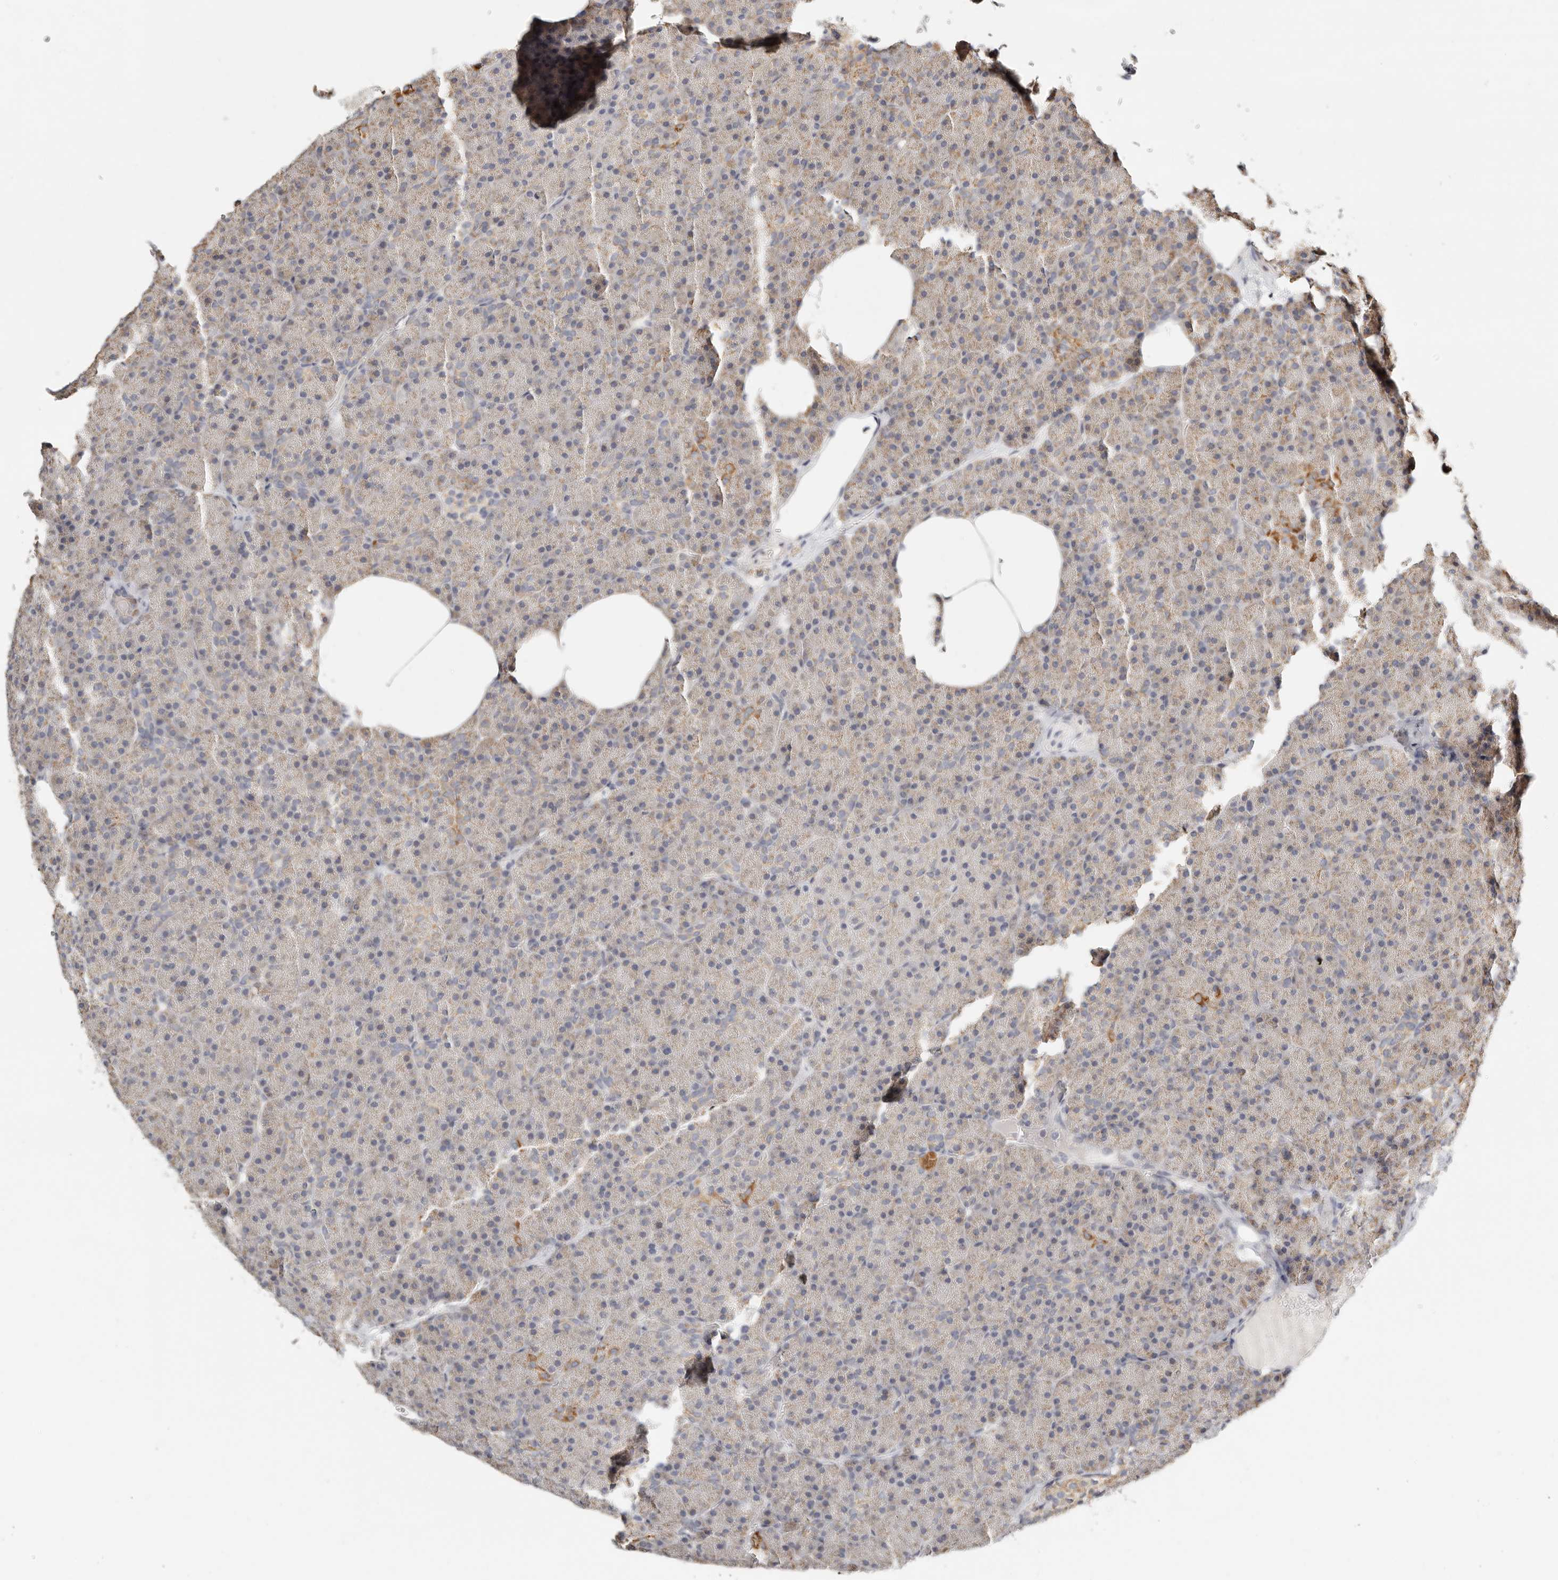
{"staining": {"intensity": "moderate", "quantity": "<25%", "location": "cytoplasmic/membranous"}, "tissue": "pancreas", "cell_type": "Exocrine glandular cells", "image_type": "normal", "snomed": [{"axis": "morphology", "description": "Normal tissue, NOS"}, {"axis": "morphology", "description": "Carcinoid, malignant, NOS"}, {"axis": "topography", "description": "Pancreas"}], "caption": "Pancreas was stained to show a protein in brown. There is low levels of moderate cytoplasmic/membranous staining in approximately <25% of exocrine glandular cells. Using DAB (brown) and hematoxylin (blue) stains, captured at high magnification using brightfield microscopy.", "gene": "KDF1", "patient": {"sex": "female", "age": 35}}